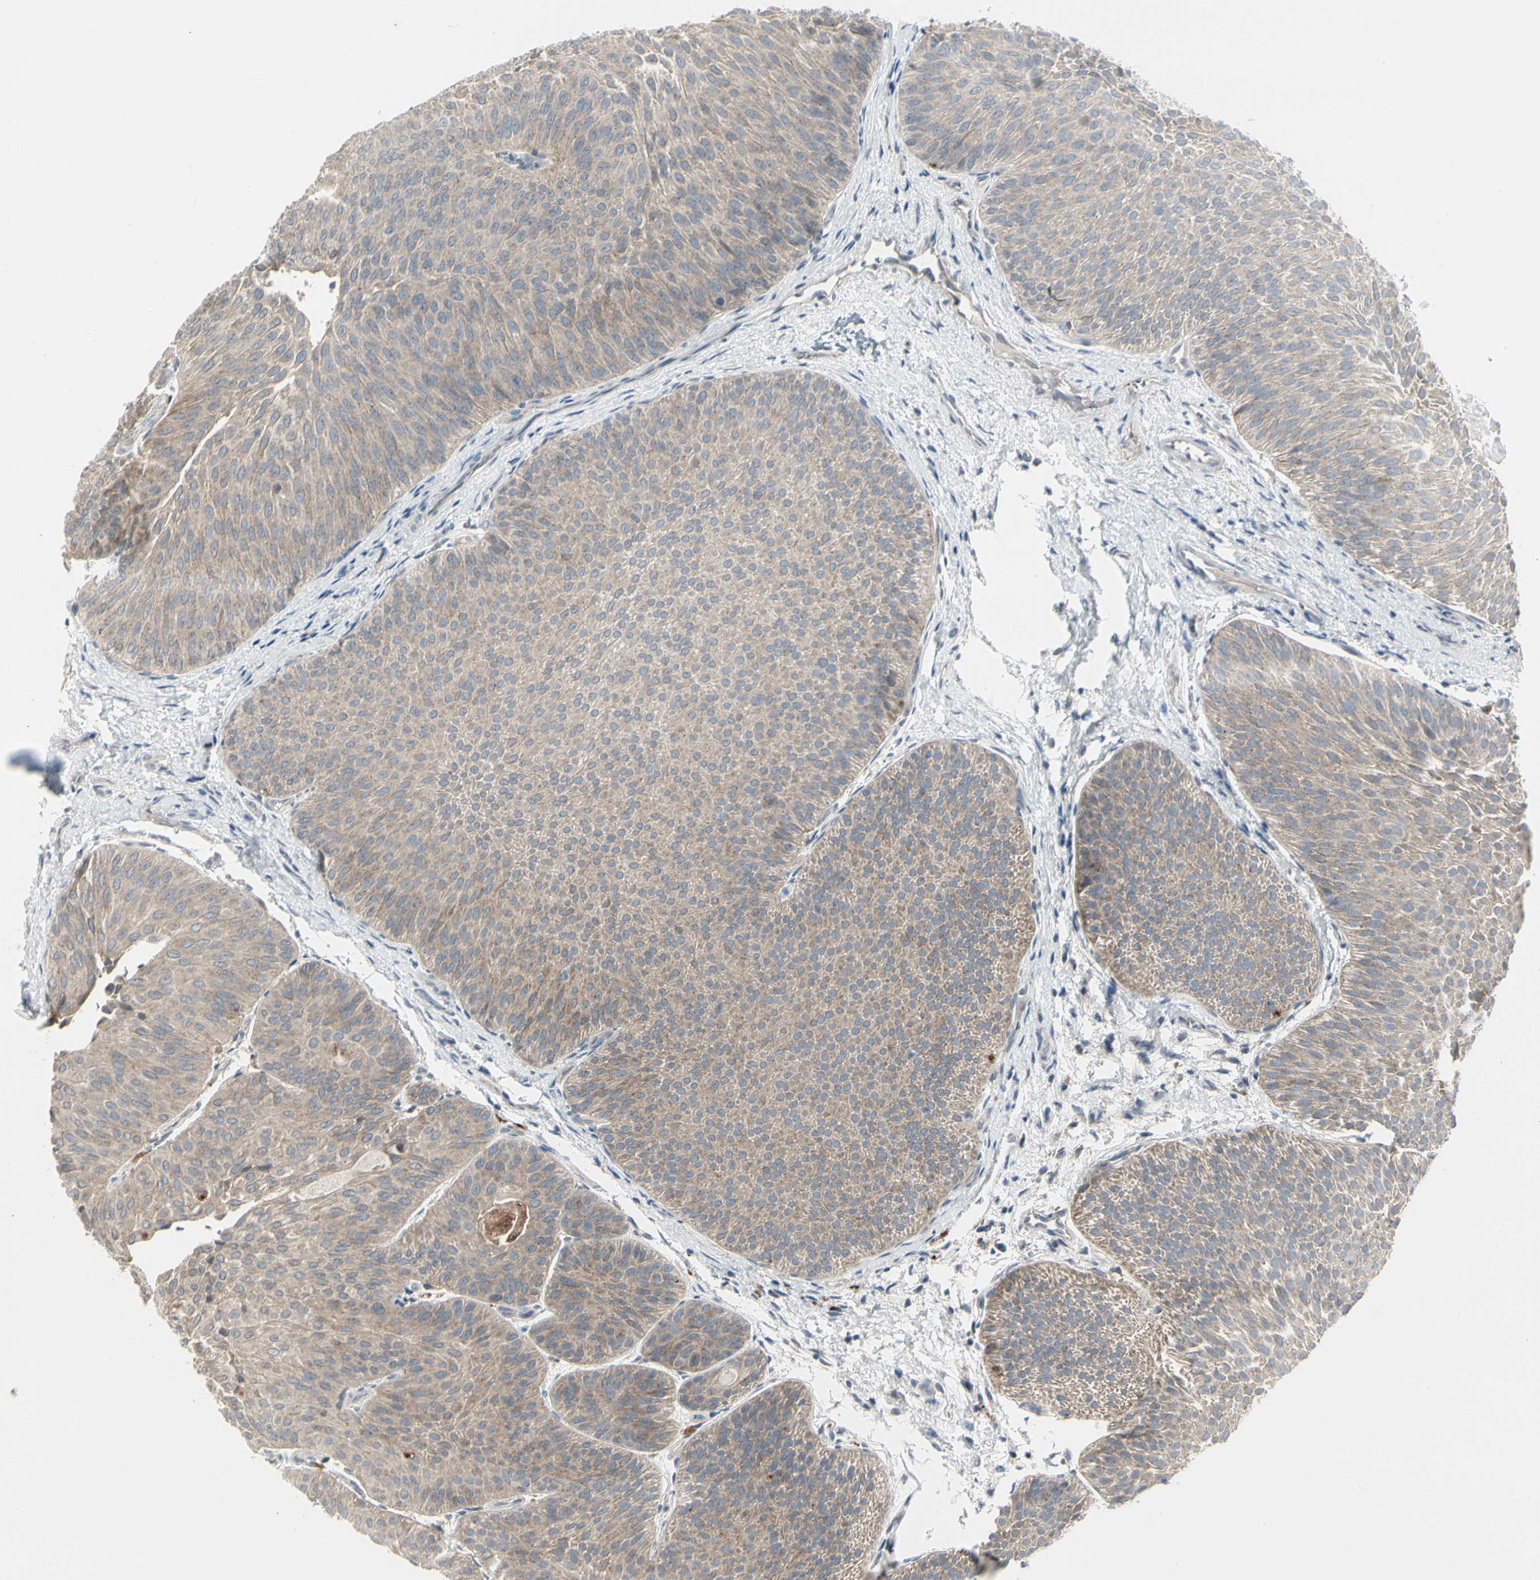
{"staining": {"intensity": "weak", "quantity": ">75%", "location": "cytoplasmic/membranous"}, "tissue": "urothelial cancer", "cell_type": "Tumor cells", "image_type": "cancer", "snomed": [{"axis": "morphology", "description": "Urothelial carcinoma, Low grade"}, {"axis": "topography", "description": "Urinary bladder"}], "caption": "High-power microscopy captured an immunohistochemistry photomicrograph of urothelial cancer, revealing weak cytoplasmic/membranous expression in about >75% of tumor cells. (Stains: DAB (3,3'-diaminobenzidine) in brown, nuclei in blue, Microscopy: brightfield microscopy at high magnification).", "gene": "GRN", "patient": {"sex": "female", "age": 60}}